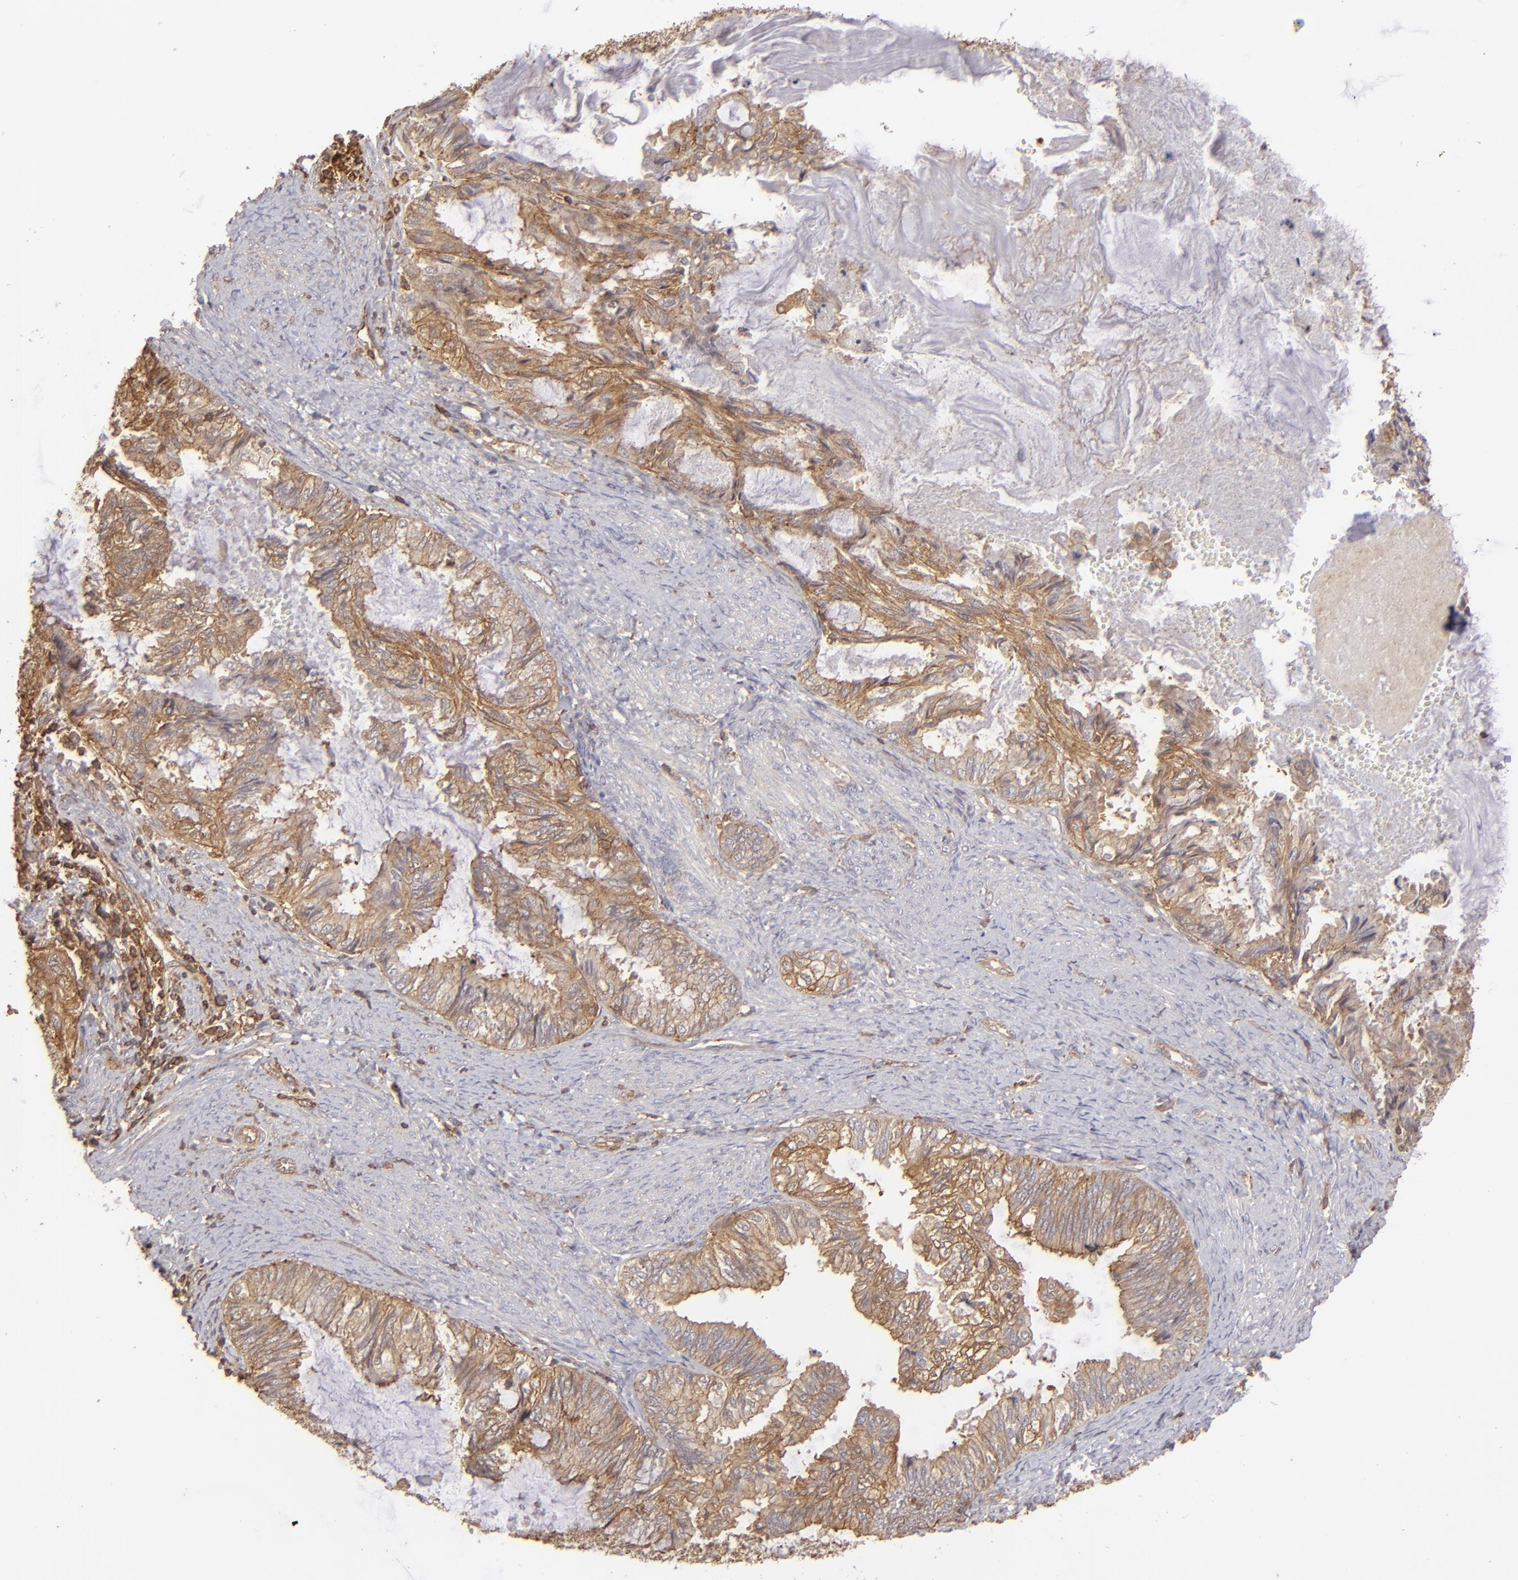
{"staining": {"intensity": "moderate", "quantity": ">75%", "location": "cytoplasmic/membranous"}, "tissue": "endometrial cancer", "cell_type": "Tumor cells", "image_type": "cancer", "snomed": [{"axis": "morphology", "description": "Adenocarcinoma, NOS"}, {"axis": "topography", "description": "Endometrium"}], "caption": "Endometrial cancer stained with a brown dye demonstrates moderate cytoplasmic/membranous positive staining in approximately >75% of tumor cells.", "gene": "ACTB", "patient": {"sex": "female", "age": 86}}